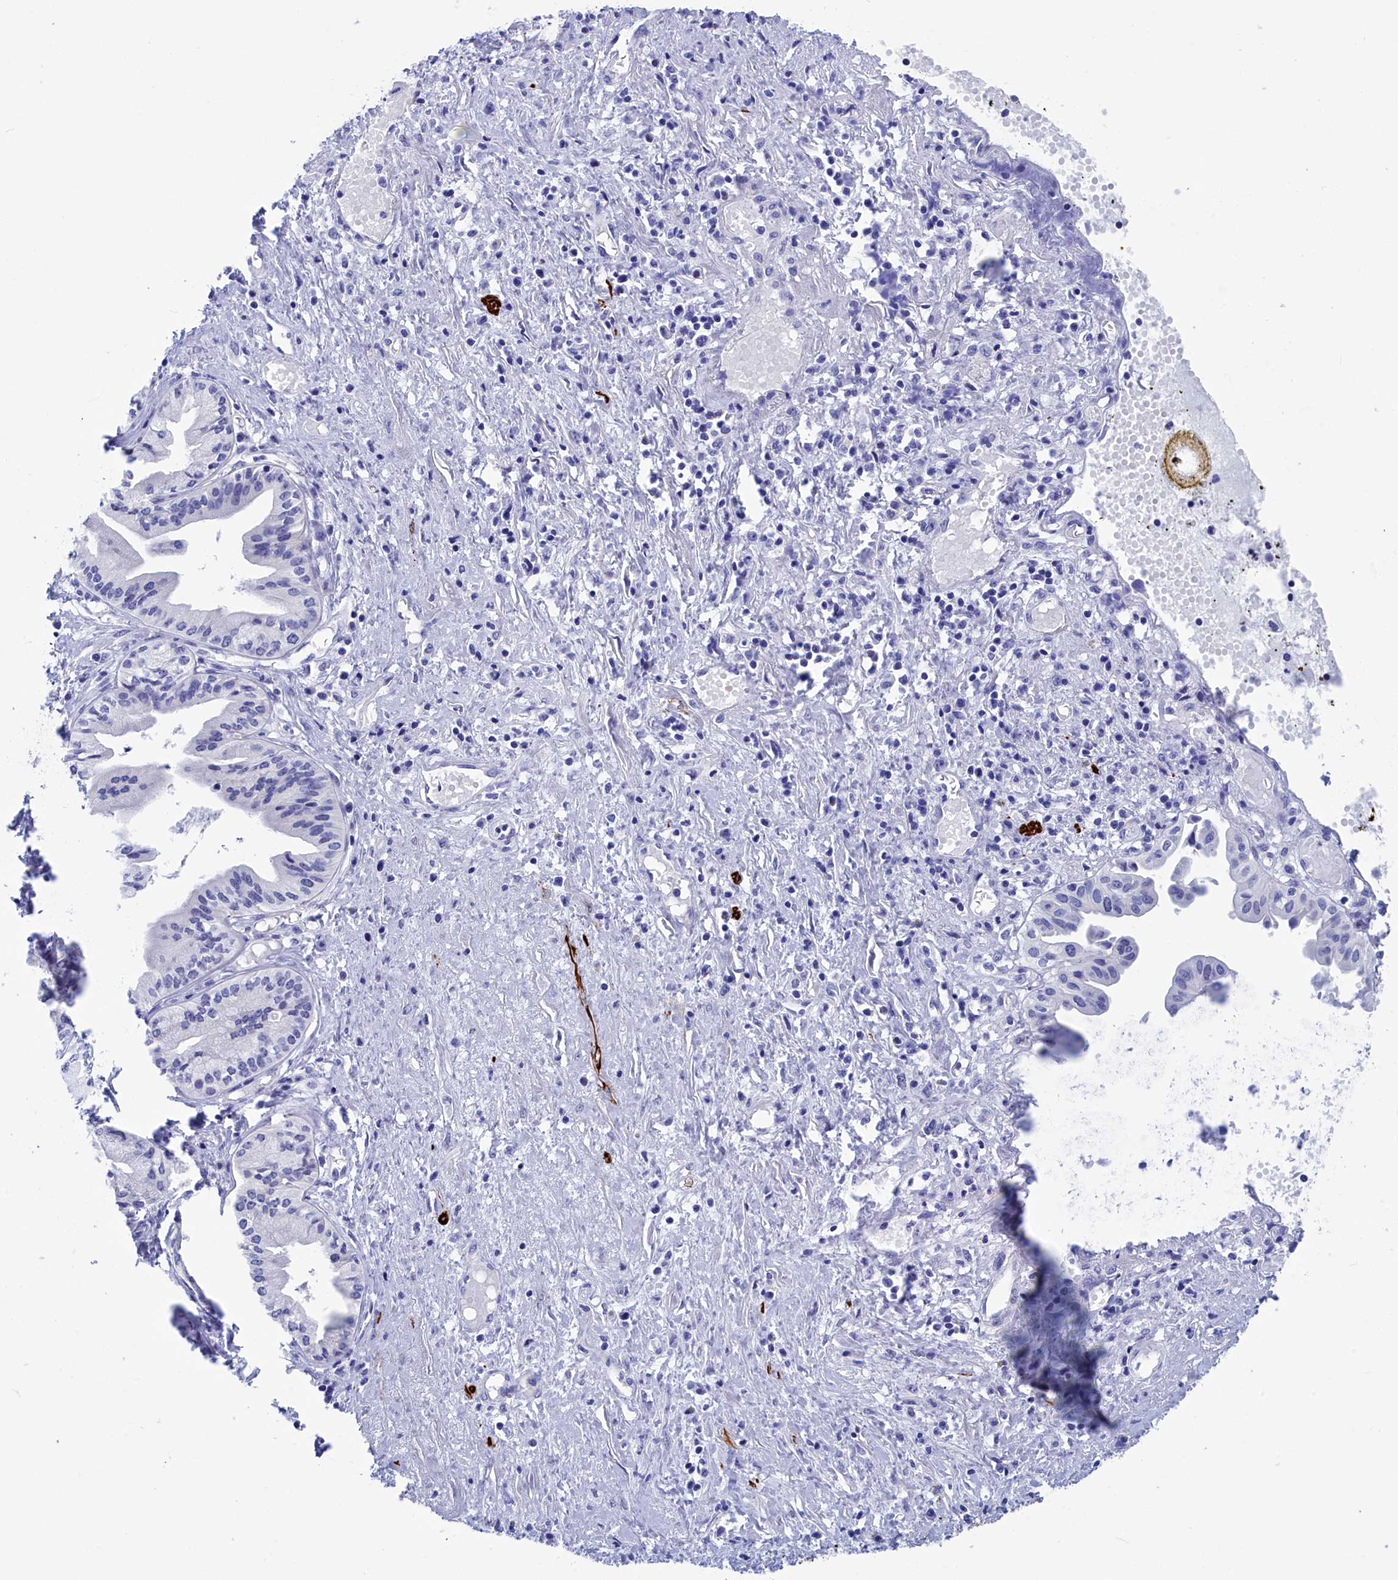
{"staining": {"intensity": "negative", "quantity": "none", "location": "none"}, "tissue": "pancreatic cancer", "cell_type": "Tumor cells", "image_type": "cancer", "snomed": [{"axis": "morphology", "description": "Adenocarcinoma, NOS"}, {"axis": "topography", "description": "Pancreas"}], "caption": "Immunohistochemistry (IHC) of pancreatic adenocarcinoma displays no expression in tumor cells.", "gene": "WDR83", "patient": {"sex": "female", "age": 50}}